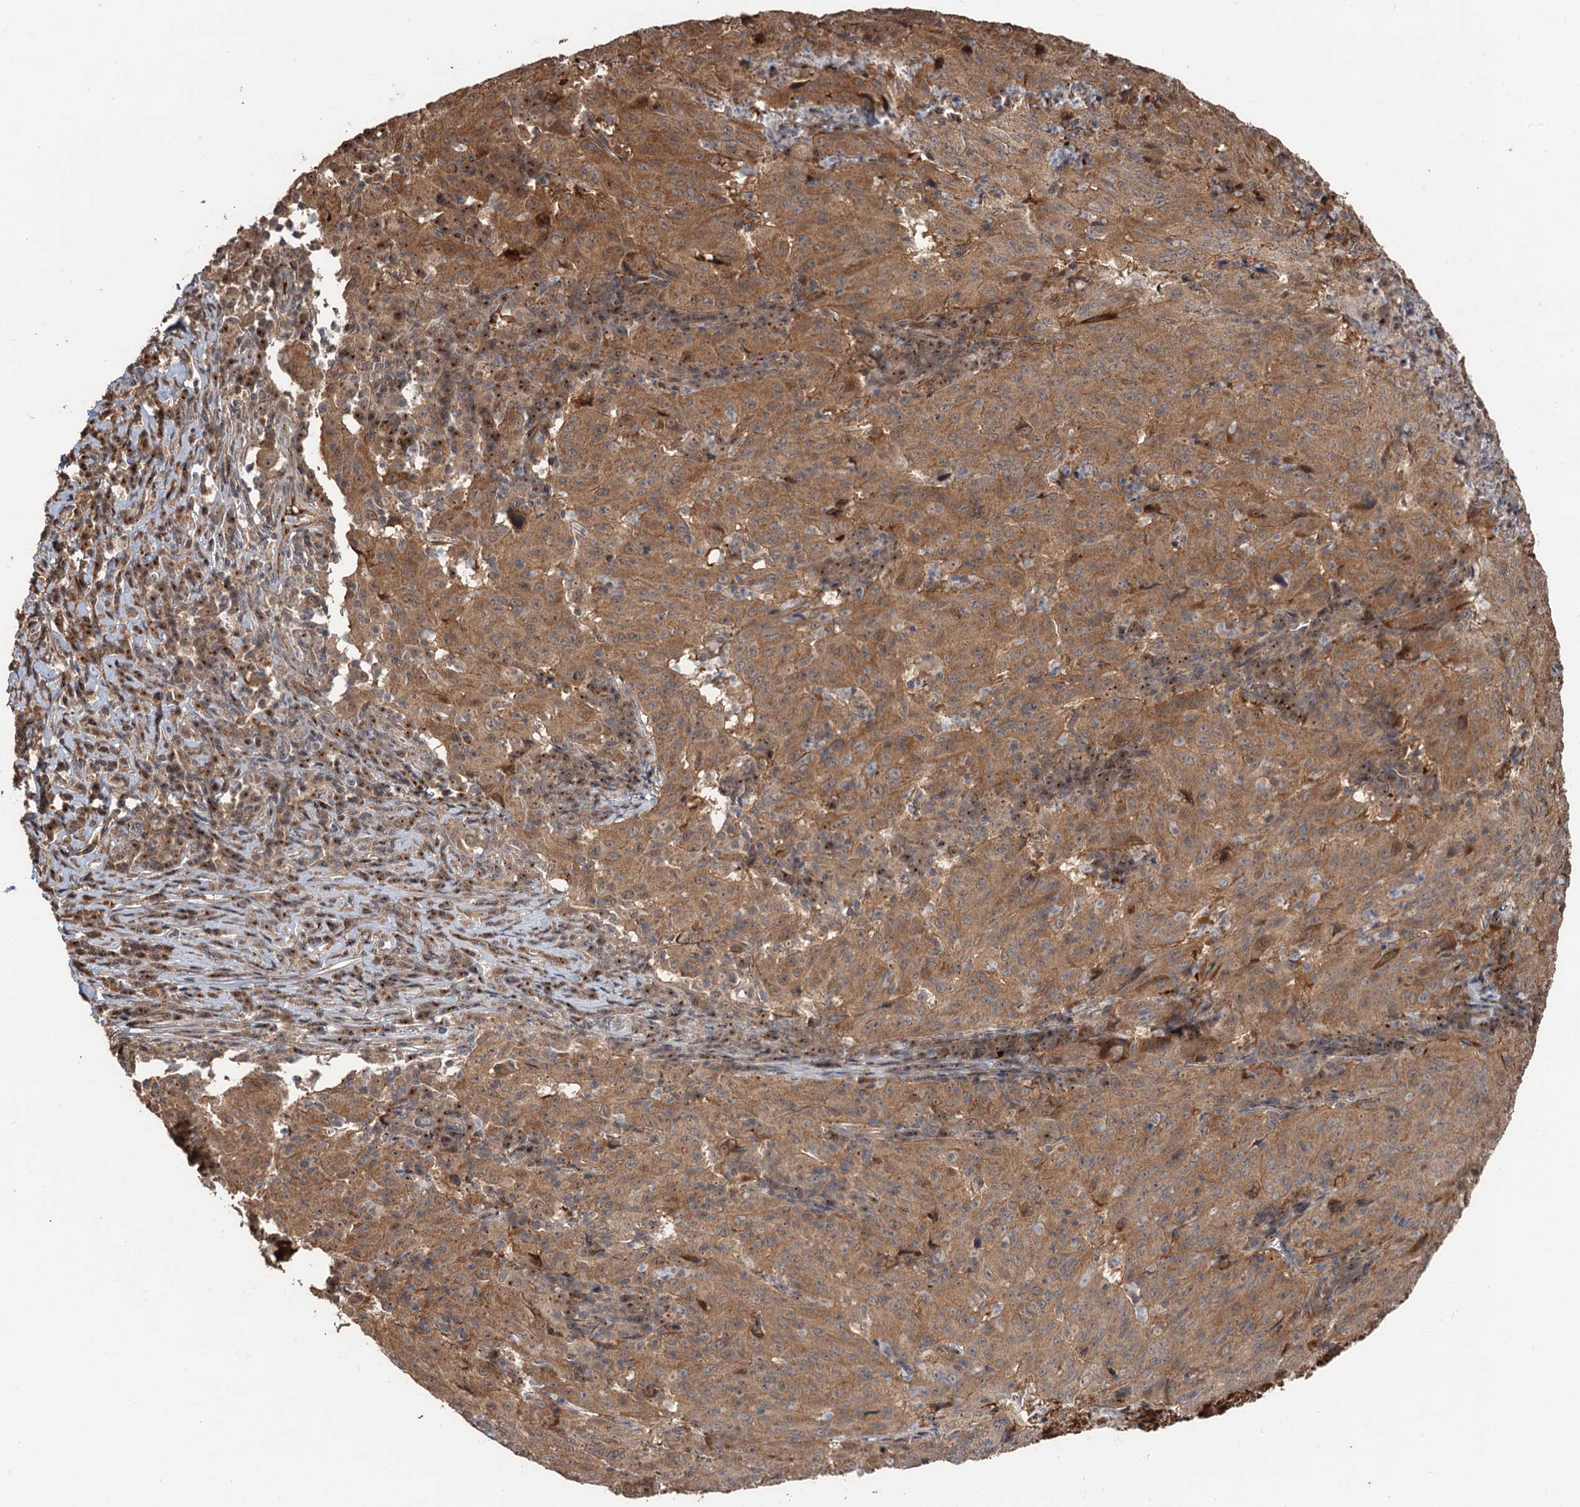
{"staining": {"intensity": "moderate", "quantity": ">75%", "location": "cytoplasmic/membranous"}, "tissue": "pancreatic cancer", "cell_type": "Tumor cells", "image_type": "cancer", "snomed": [{"axis": "morphology", "description": "Adenocarcinoma, NOS"}, {"axis": "topography", "description": "Pancreas"}], "caption": "IHC photomicrograph of pancreatic cancer (adenocarcinoma) stained for a protein (brown), which exhibits medium levels of moderate cytoplasmic/membranous expression in approximately >75% of tumor cells.", "gene": "DEXI", "patient": {"sex": "male", "age": 63}}